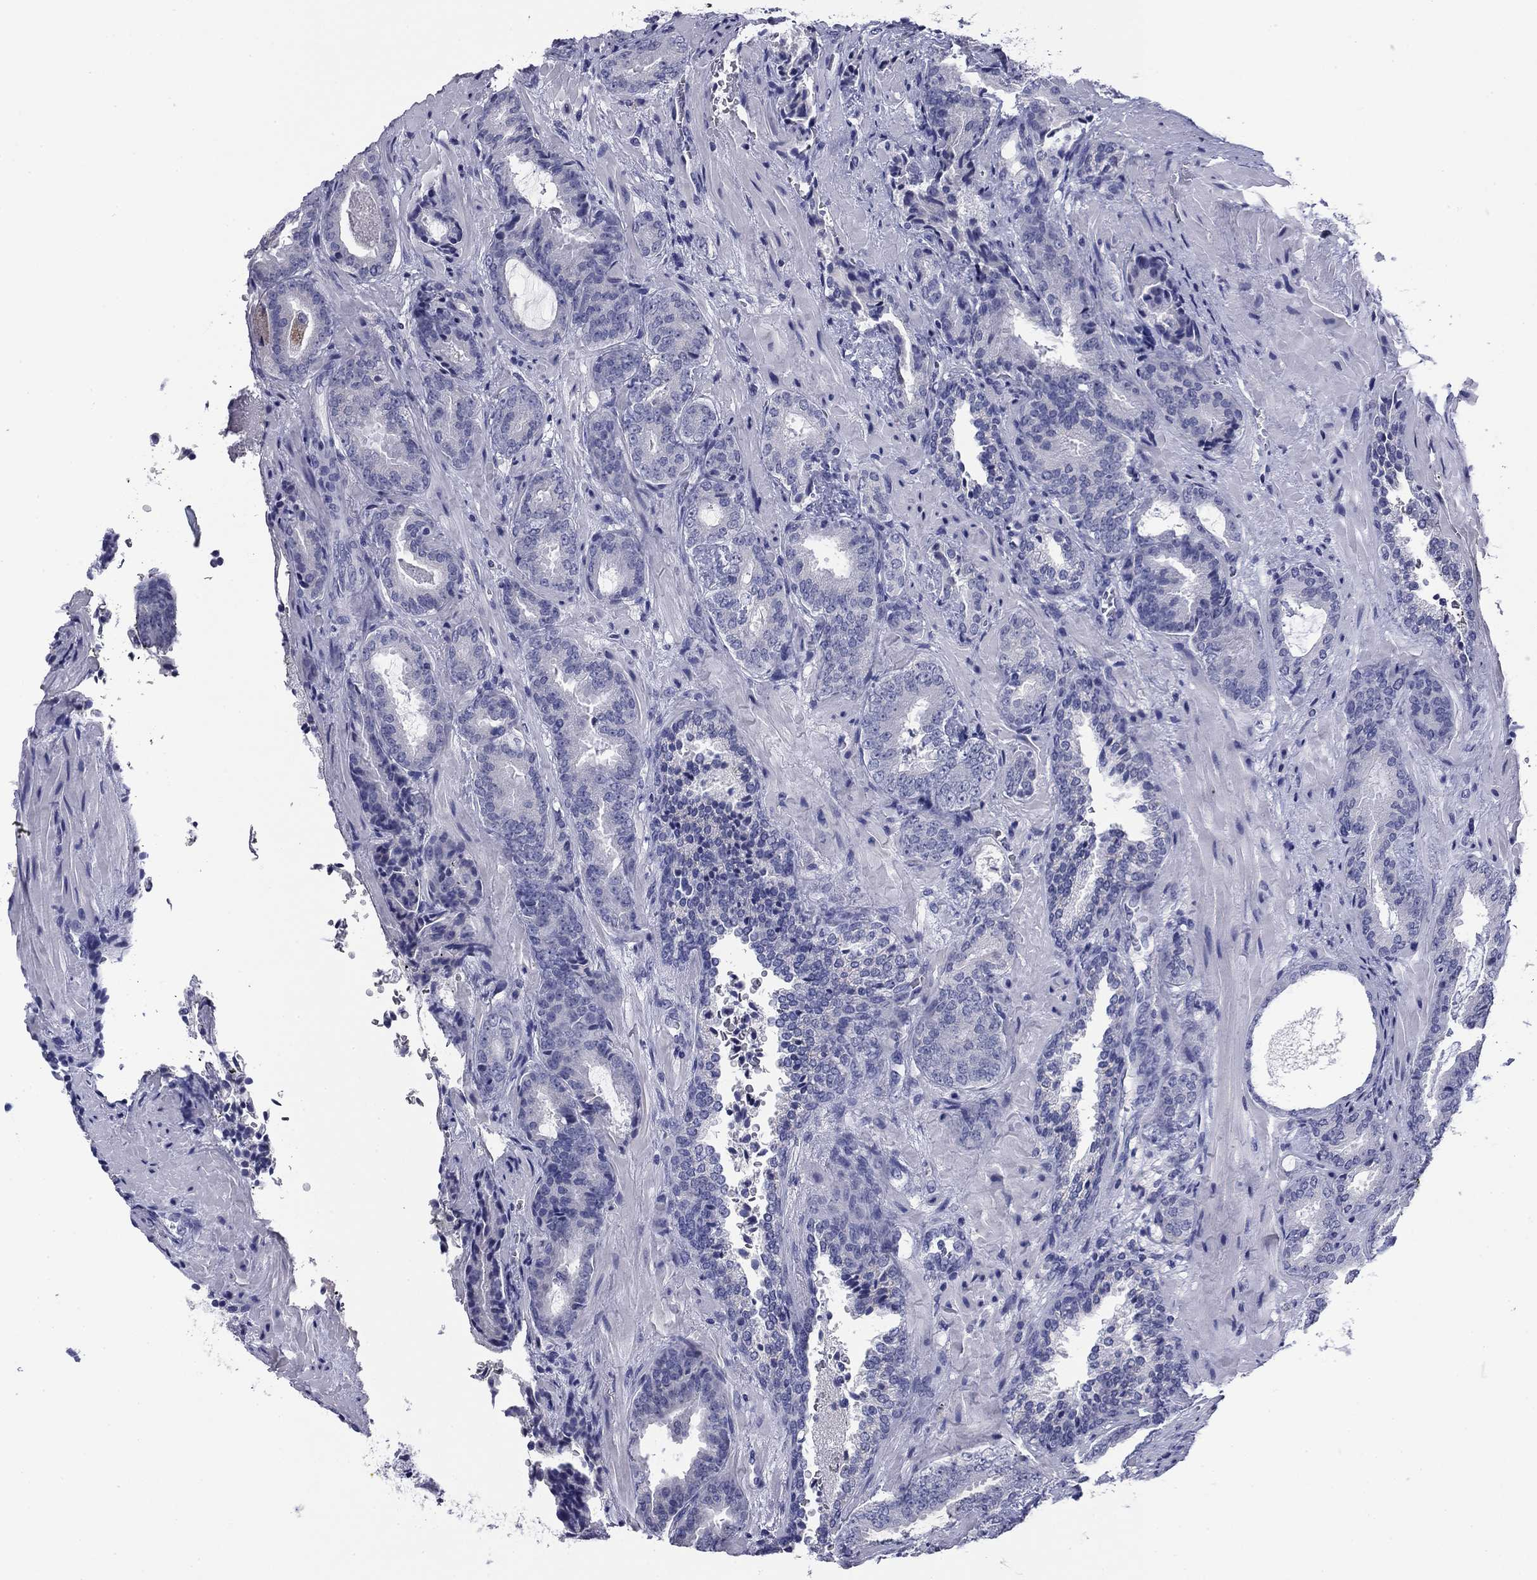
{"staining": {"intensity": "negative", "quantity": "none", "location": "none"}, "tissue": "prostate cancer", "cell_type": "Tumor cells", "image_type": "cancer", "snomed": [{"axis": "morphology", "description": "Adenocarcinoma, Low grade"}, {"axis": "topography", "description": "Prostate"}], "caption": "Low-grade adenocarcinoma (prostate) was stained to show a protein in brown. There is no significant positivity in tumor cells. (DAB (3,3'-diaminobenzidine) immunohistochemistry, high magnification).", "gene": "ABCC2", "patient": {"sex": "male", "age": 68}}